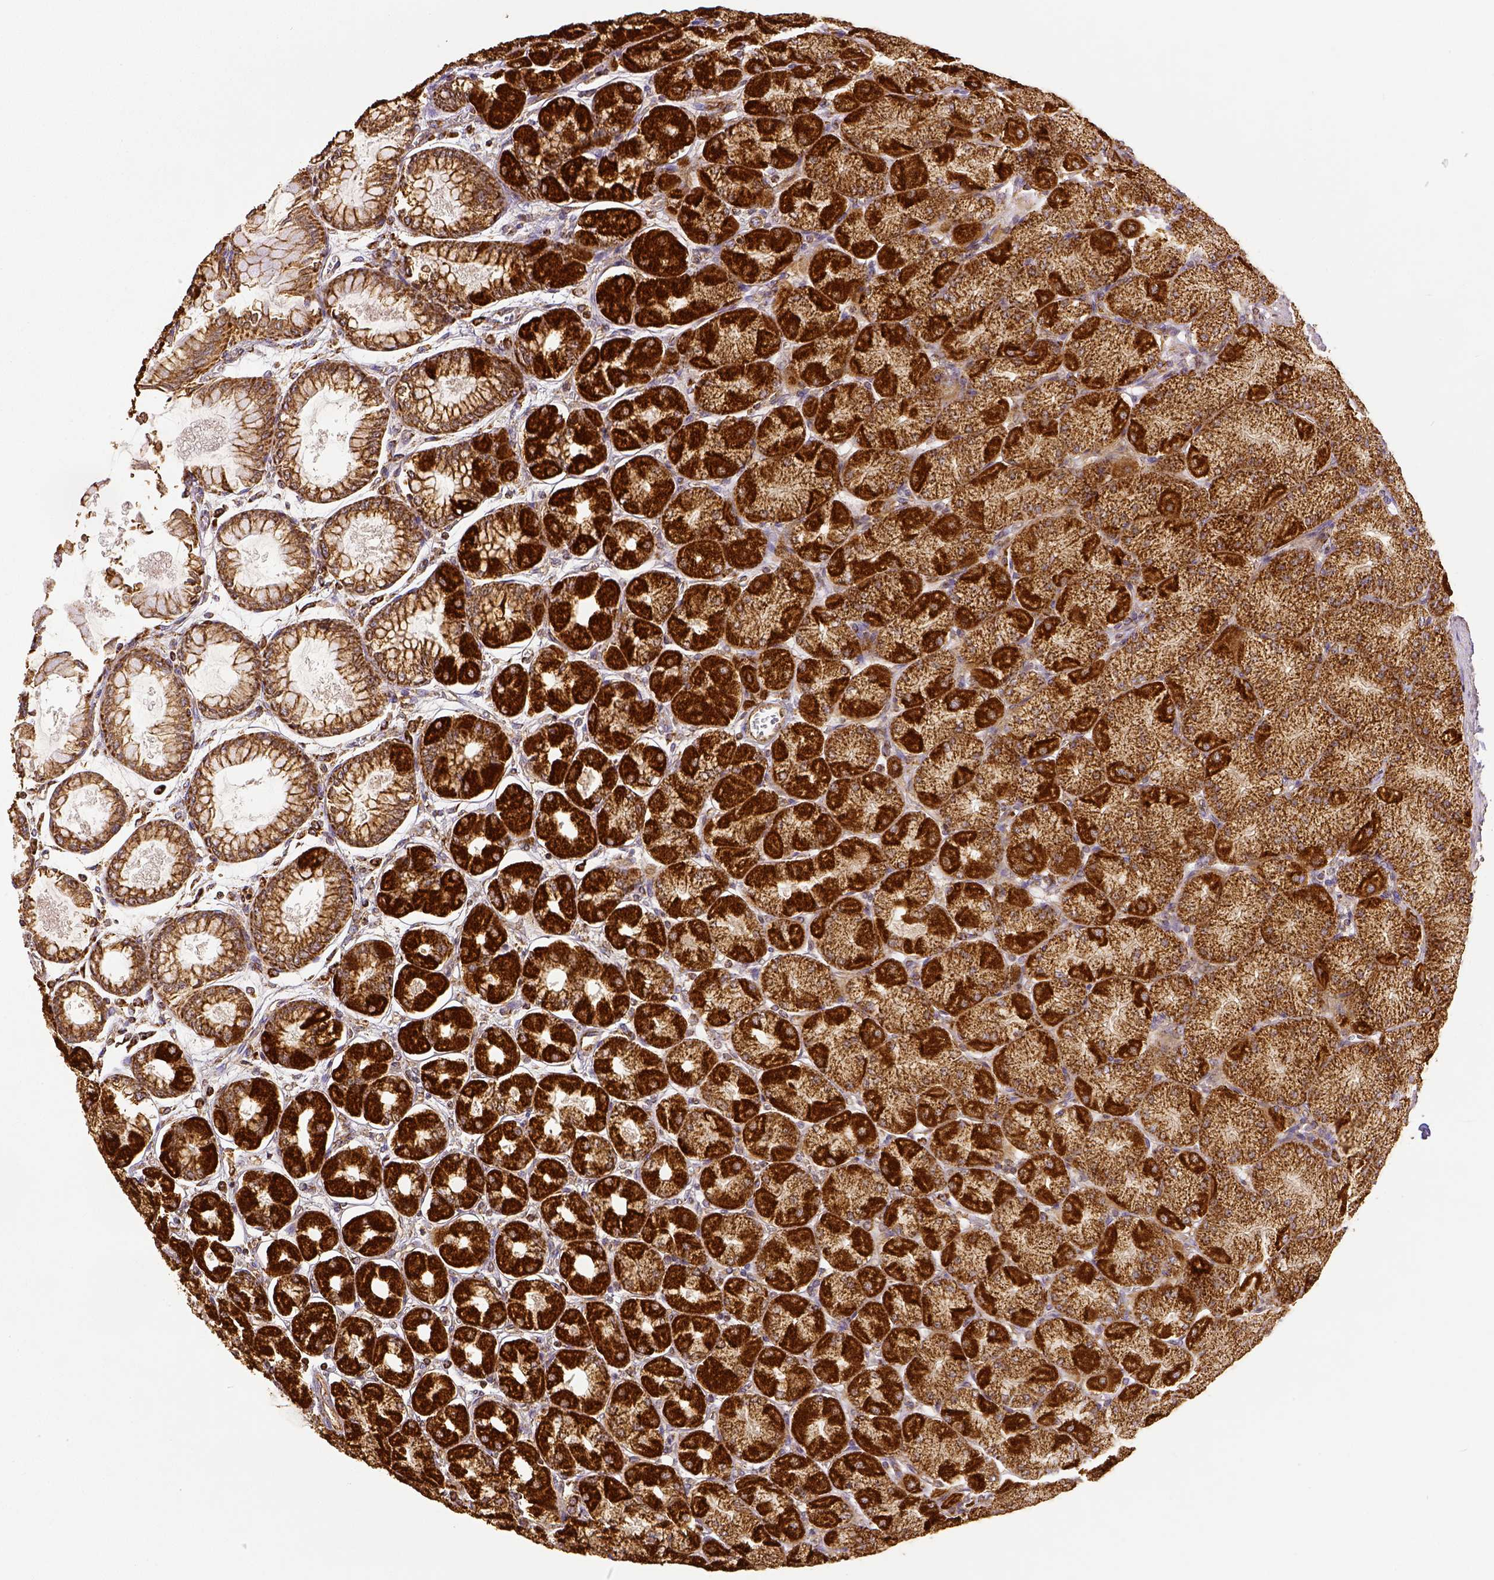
{"staining": {"intensity": "strong", "quantity": ">75%", "location": "cytoplasmic/membranous"}, "tissue": "stomach", "cell_type": "Glandular cells", "image_type": "normal", "snomed": [{"axis": "morphology", "description": "Normal tissue, NOS"}, {"axis": "topography", "description": "Stomach, upper"}], "caption": "DAB (3,3'-diaminobenzidine) immunohistochemical staining of normal stomach demonstrates strong cytoplasmic/membranous protein expression in approximately >75% of glandular cells. (DAB IHC, brown staining for protein, blue staining for nuclei).", "gene": "SDHB", "patient": {"sex": "female", "age": 56}}